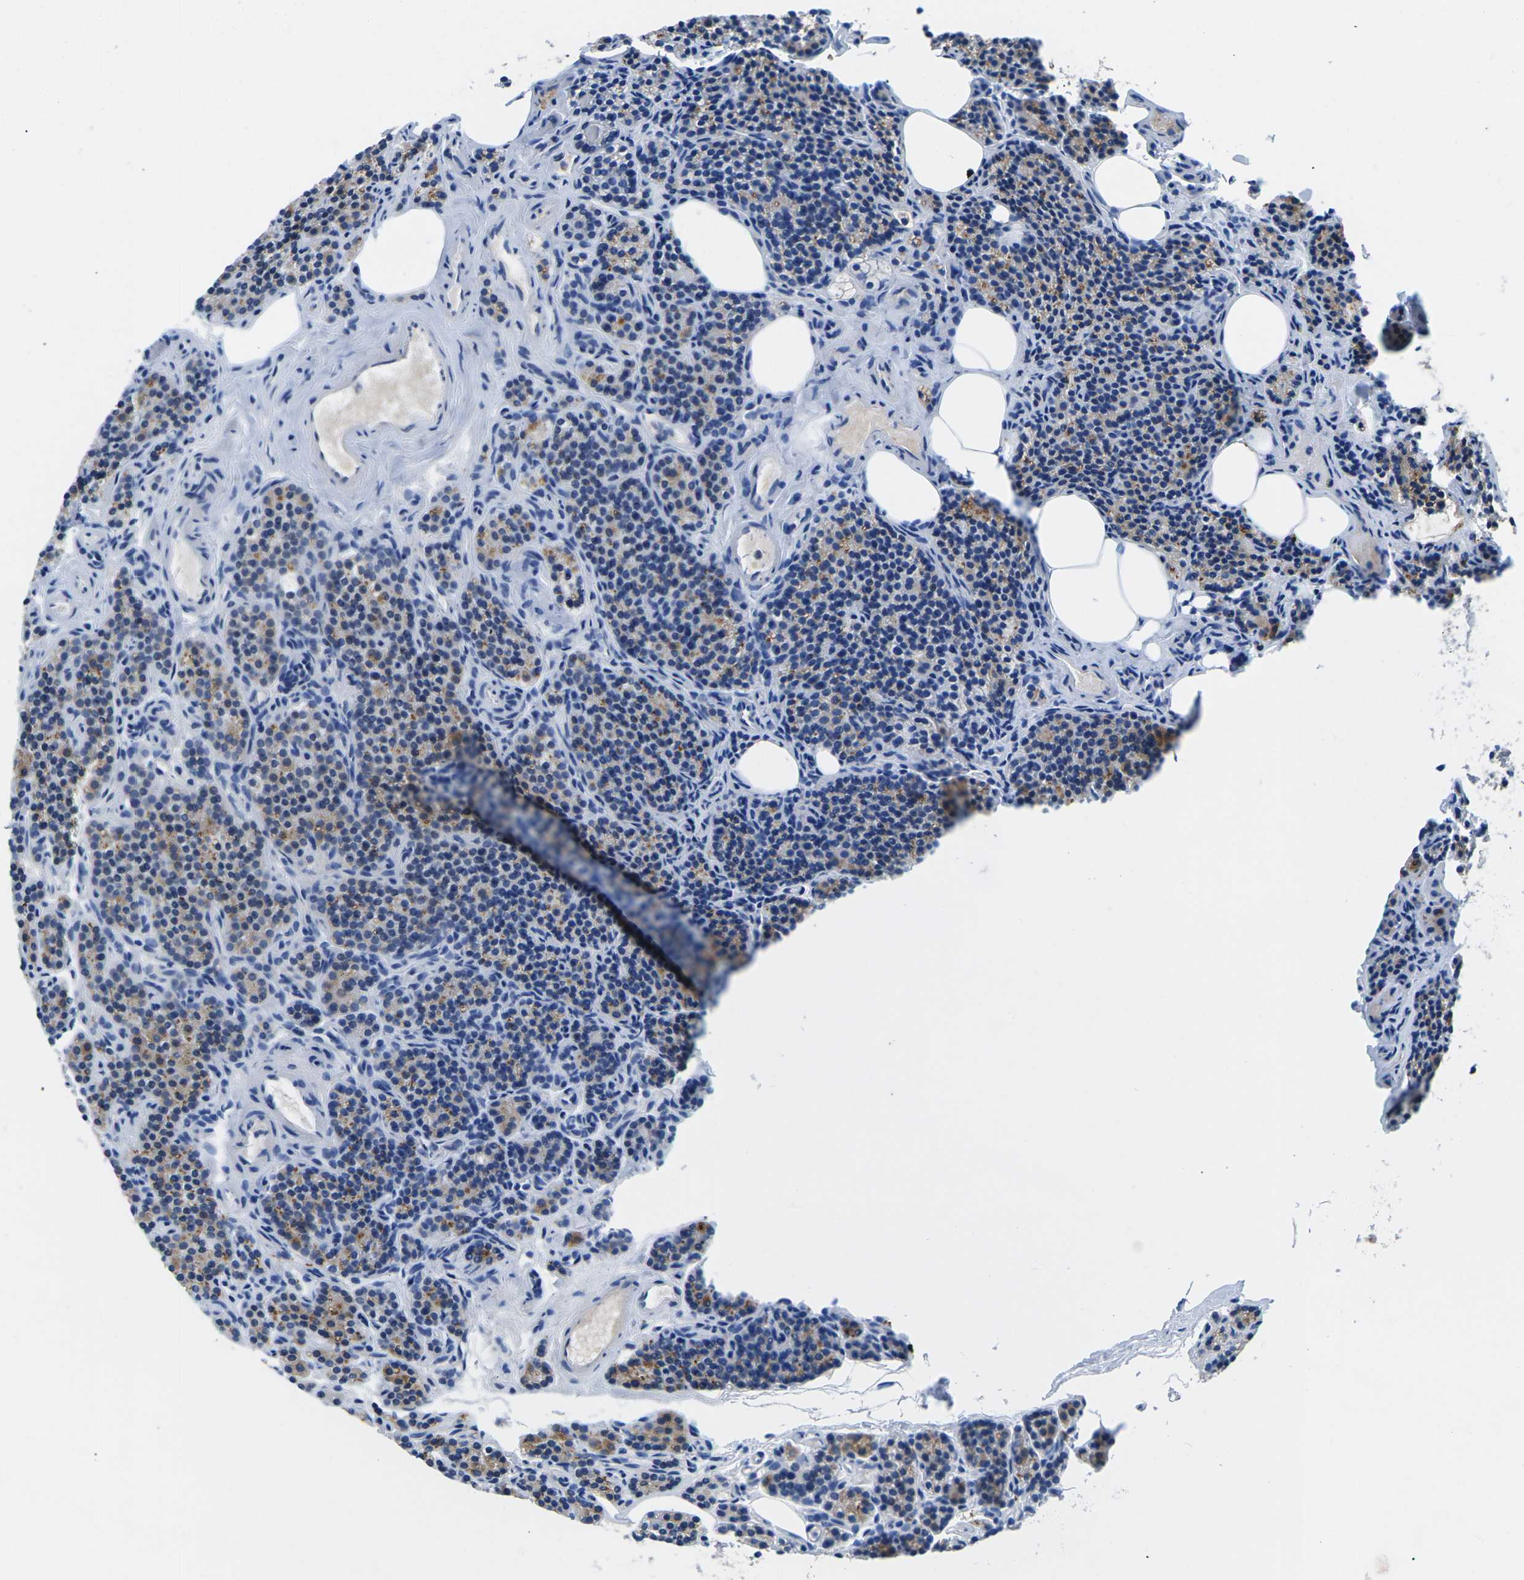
{"staining": {"intensity": "moderate", "quantity": "25%-75%", "location": "cytoplasmic/membranous"}, "tissue": "parathyroid gland", "cell_type": "Glandular cells", "image_type": "normal", "snomed": [{"axis": "morphology", "description": "Normal tissue, NOS"}, {"axis": "morphology", "description": "Adenoma, NOS"}, {"axis": "topography", "description": "Parathyroid gland"}], "caption": "A high-resolution image shows IHC staining of unremarkable parathyroid gland, which displays moderate cytoplasmic/membranous staining in approximately 25%-75% of glandular cells. Ihc stains the protein of interest in brown and the nuclei are stained blue.", "gene": "TM6SF1", "patient": {"sex": "female", "age": 74}}